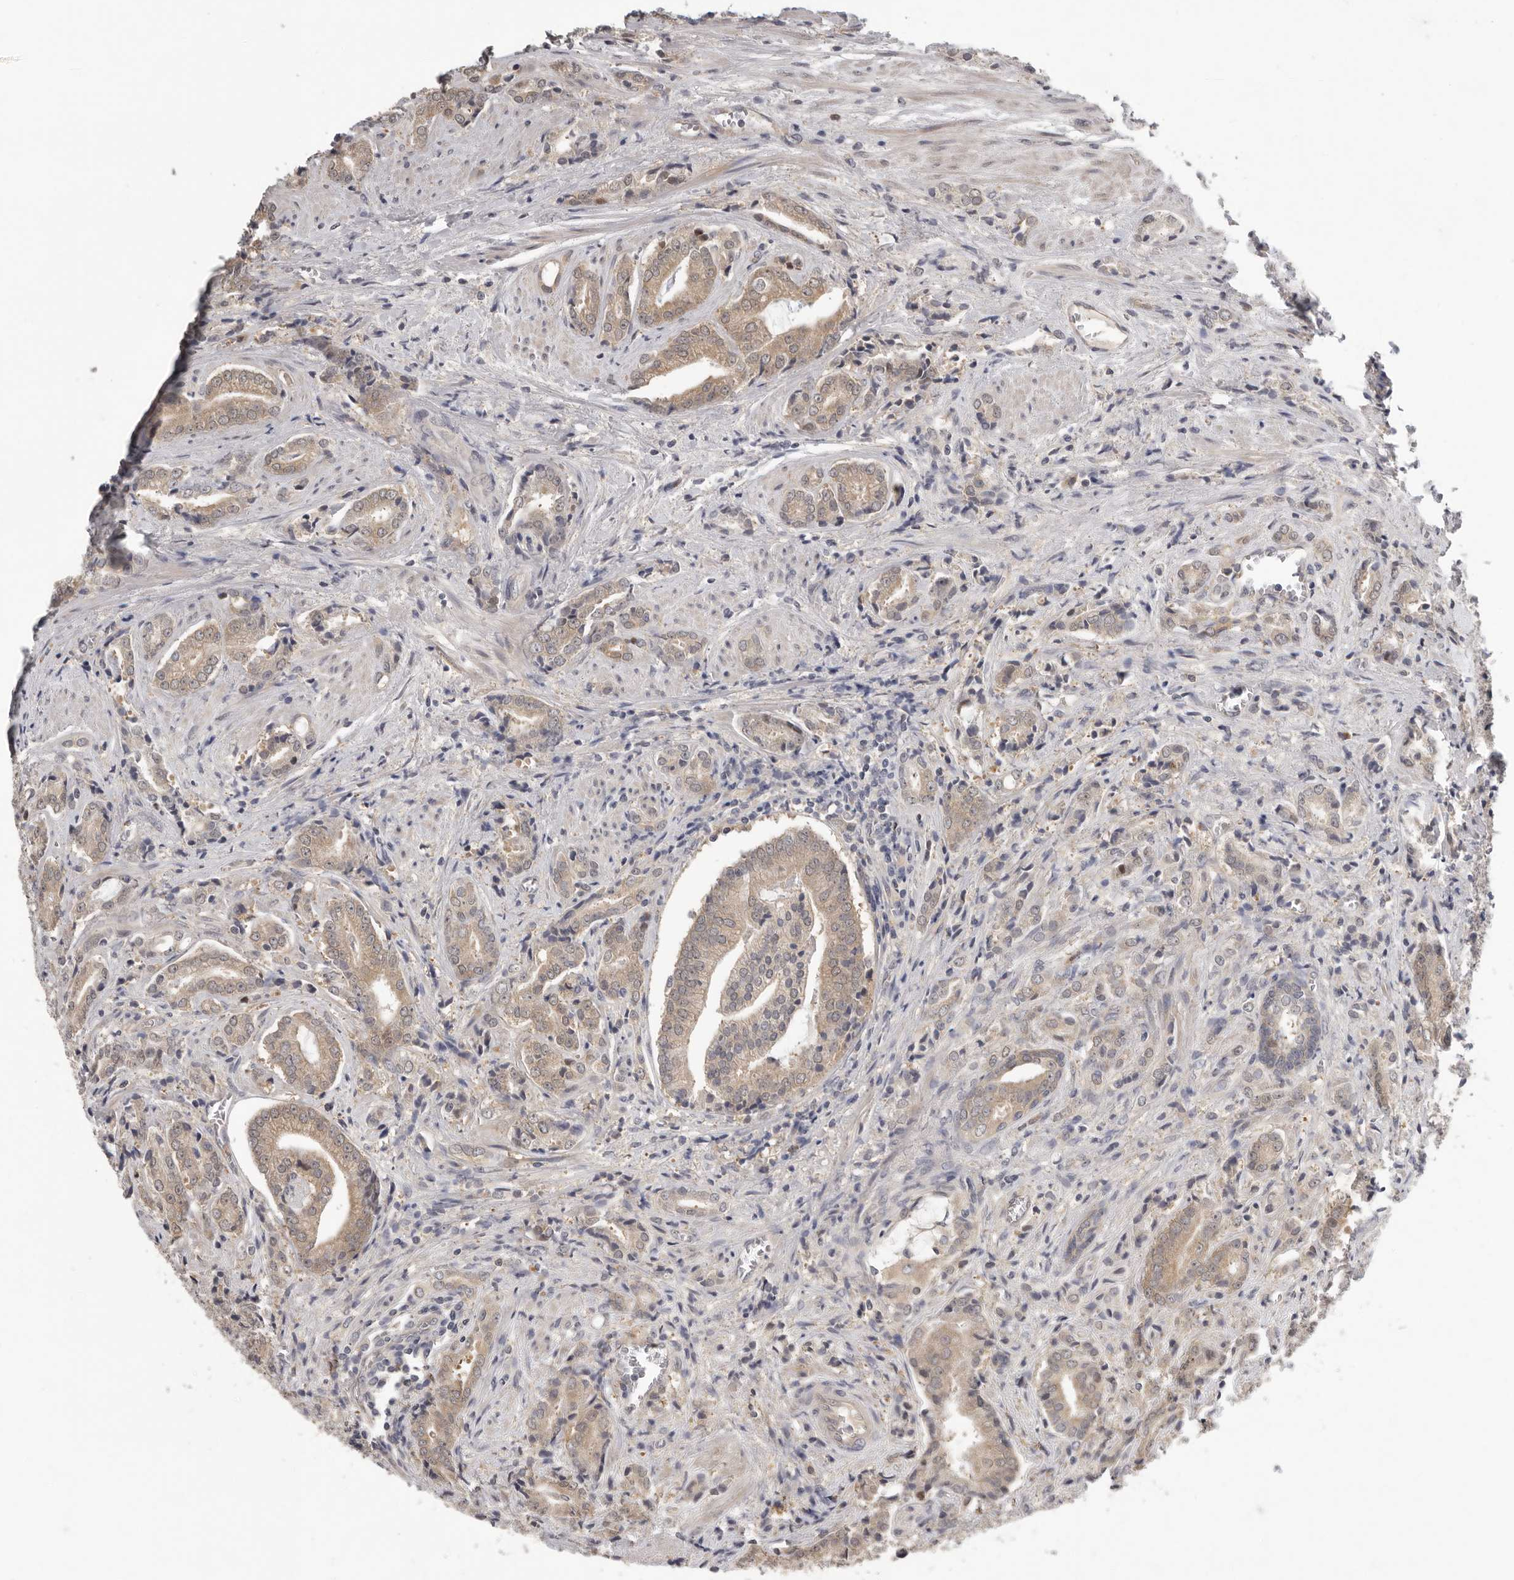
{"staining": {"intensity": "weak", "quantity": ">75%", "location": "cytoplasmic/membranous"}, "tissue": "prostate cancer", "cell_type": "Tumor cells", "image_type": "cancer", "snomed": [{"axis": "morphology", "description": "Adenocarcinoma, High grade"}, {"axis": "topography", "description": "Prostate"}], "caption": "Prostate adenocarcinoma (high-grade) stained for a protein (brown) demonstrates weak cytoplasmic/membranous positive expression in about >75% of tumor cells.", "gene": "RALGPS2", "patient": {"sex": "male", "age": 57}}